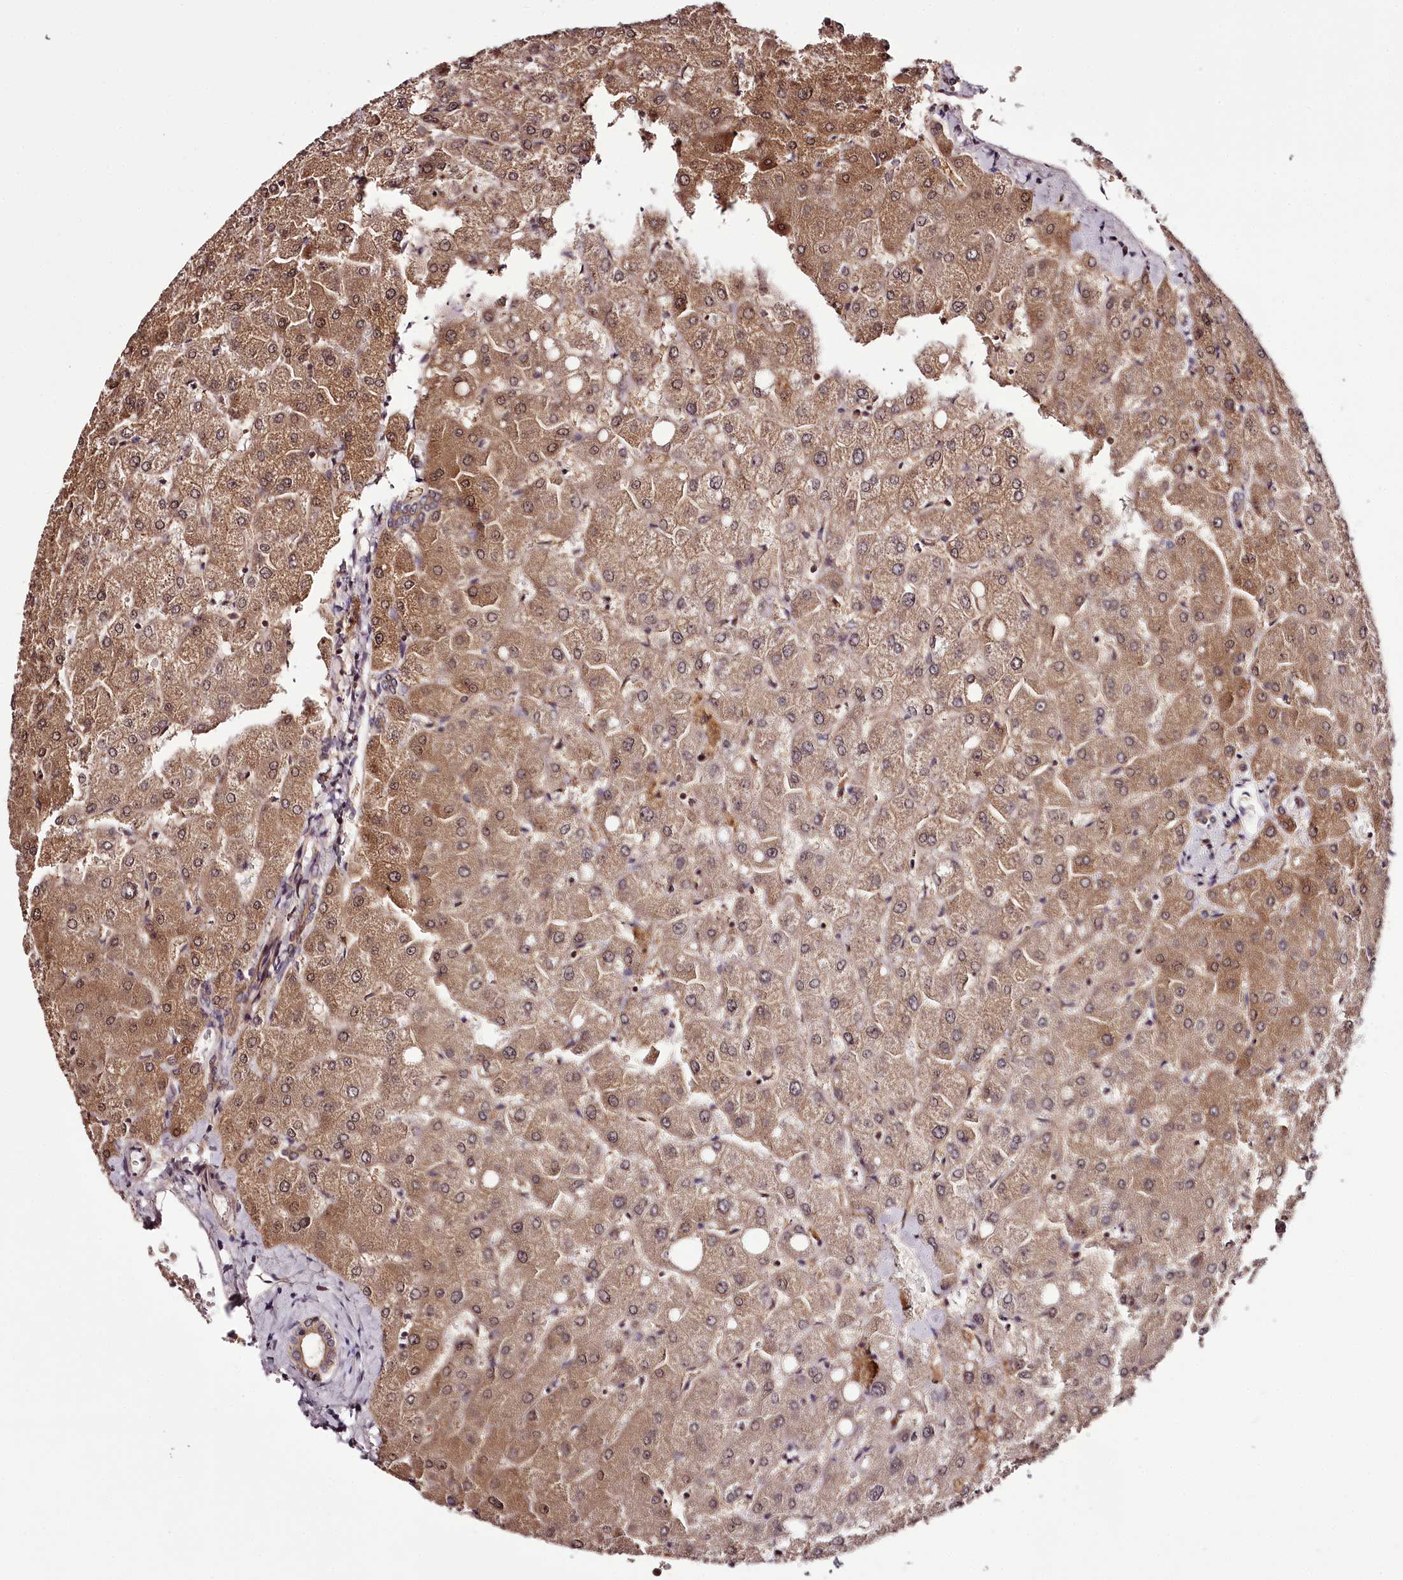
{"staining": {"intensity": "moderate", "quantity": ">75%", "location": "cytoplasmic/membranous"}, "tissue": "liver", "cell_type": "Cholangiocytes", "image_type": "normal", "snomed": [{"axis": "morphology", "description": "Normal tissue, NOS"}, {"axis": "topography", "description": "Liver"}], "caption": "Immunohistochemical staining of benign liver exhibits >75% levels of moderate cytoplasmic/membranous protein expression in about >75% of cholangiocytes.", "gene": "TARS1", "patient": {"sex": "female", "age": 54}}